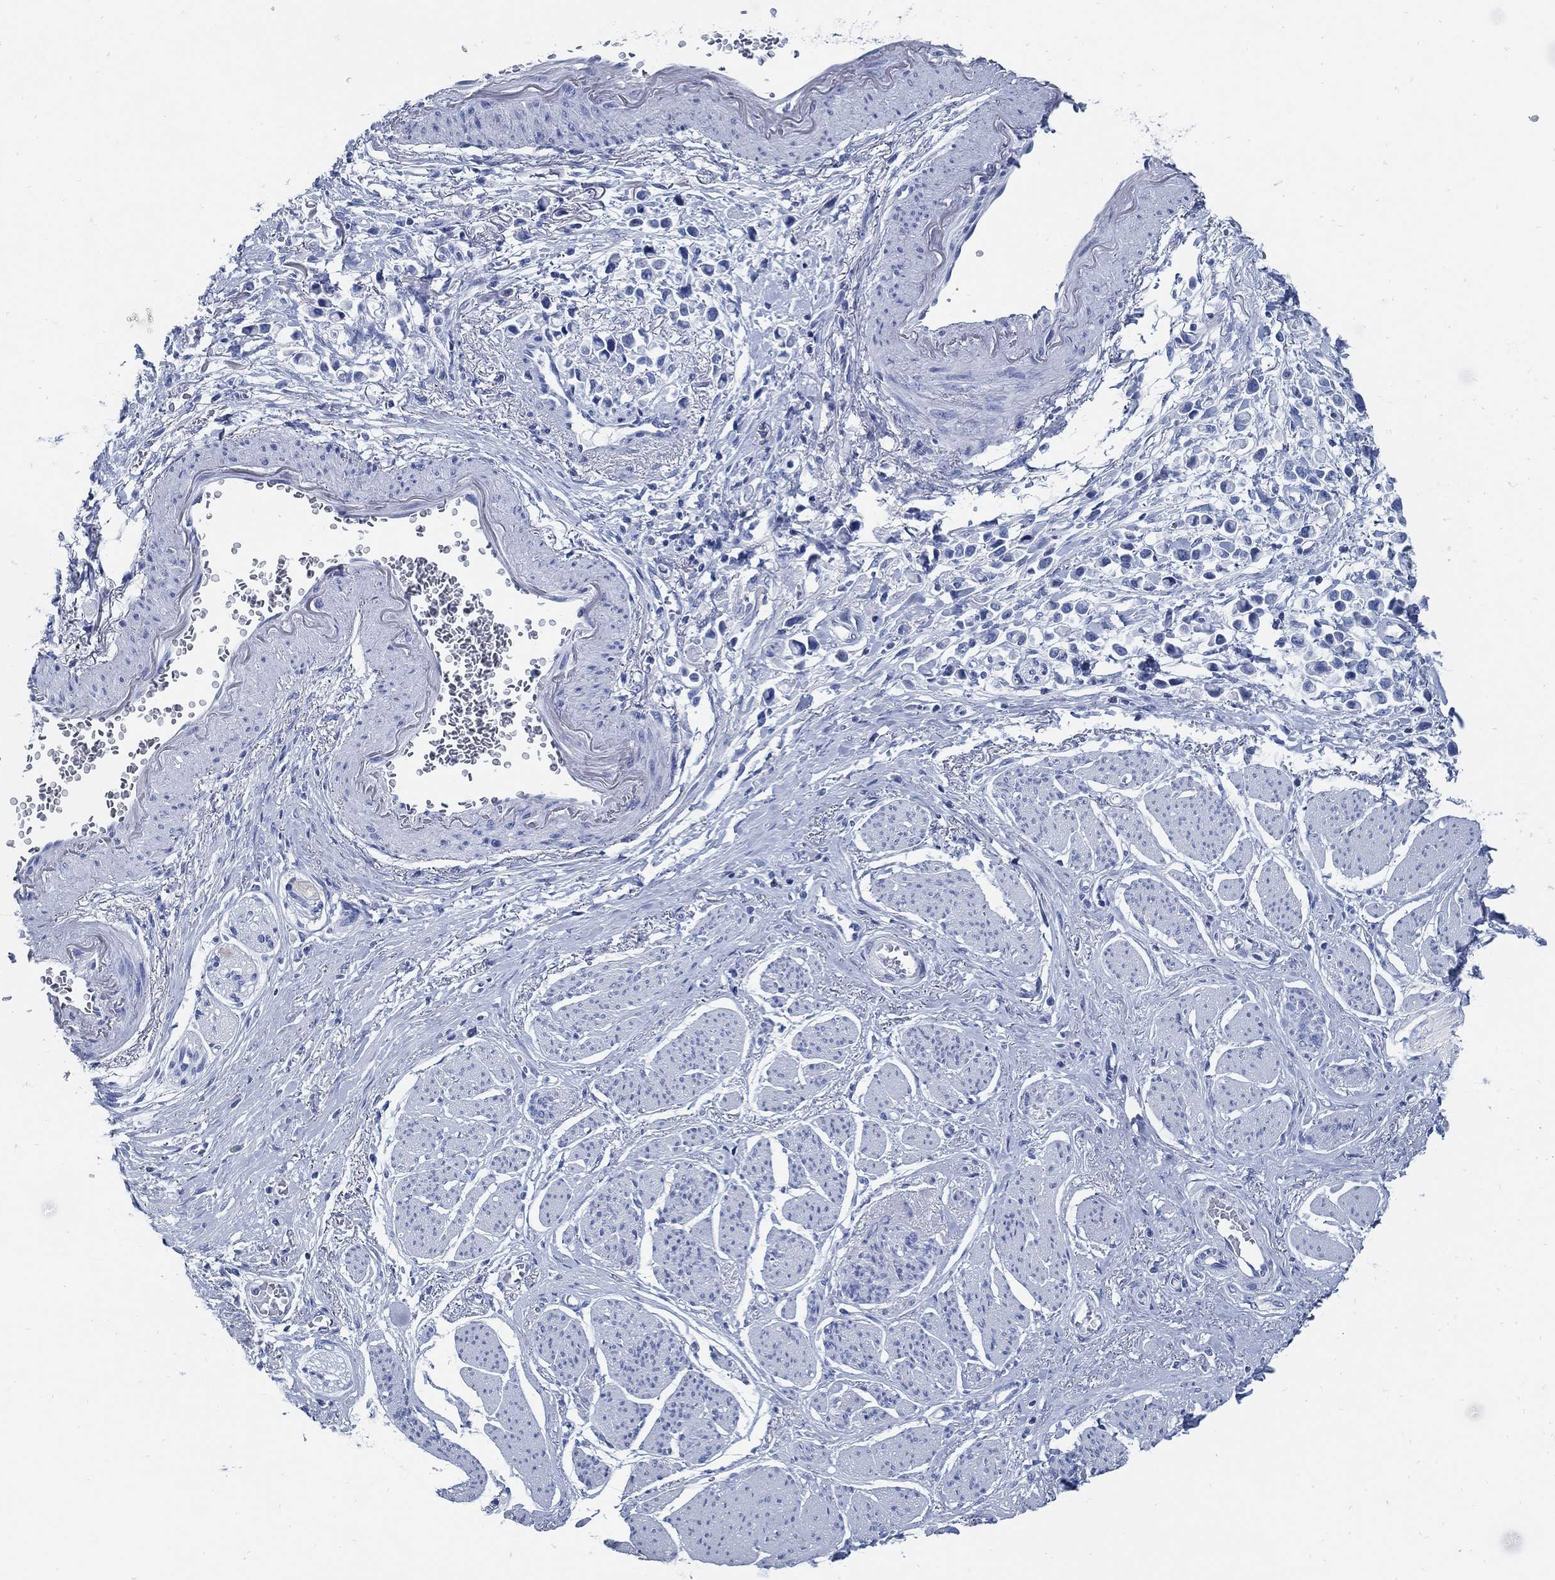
{"staining": {"intensity": "negative", "quantity": "none", "location": "none"}, "tissue": "stomach cancer", "cell_type": "Tumor cells", "image_type": "cancer", "snomed": [{"axis": "morphology", "description": "Adenocarcinoma, NOS"}, {"axis": "topography", "description": "Stomach"}], "caption": "Tumor cells show no significant staining in stomach adenocarcinoma.", "gene": "SLC45A1", "patient": {"sex": "female", "age": 81}}